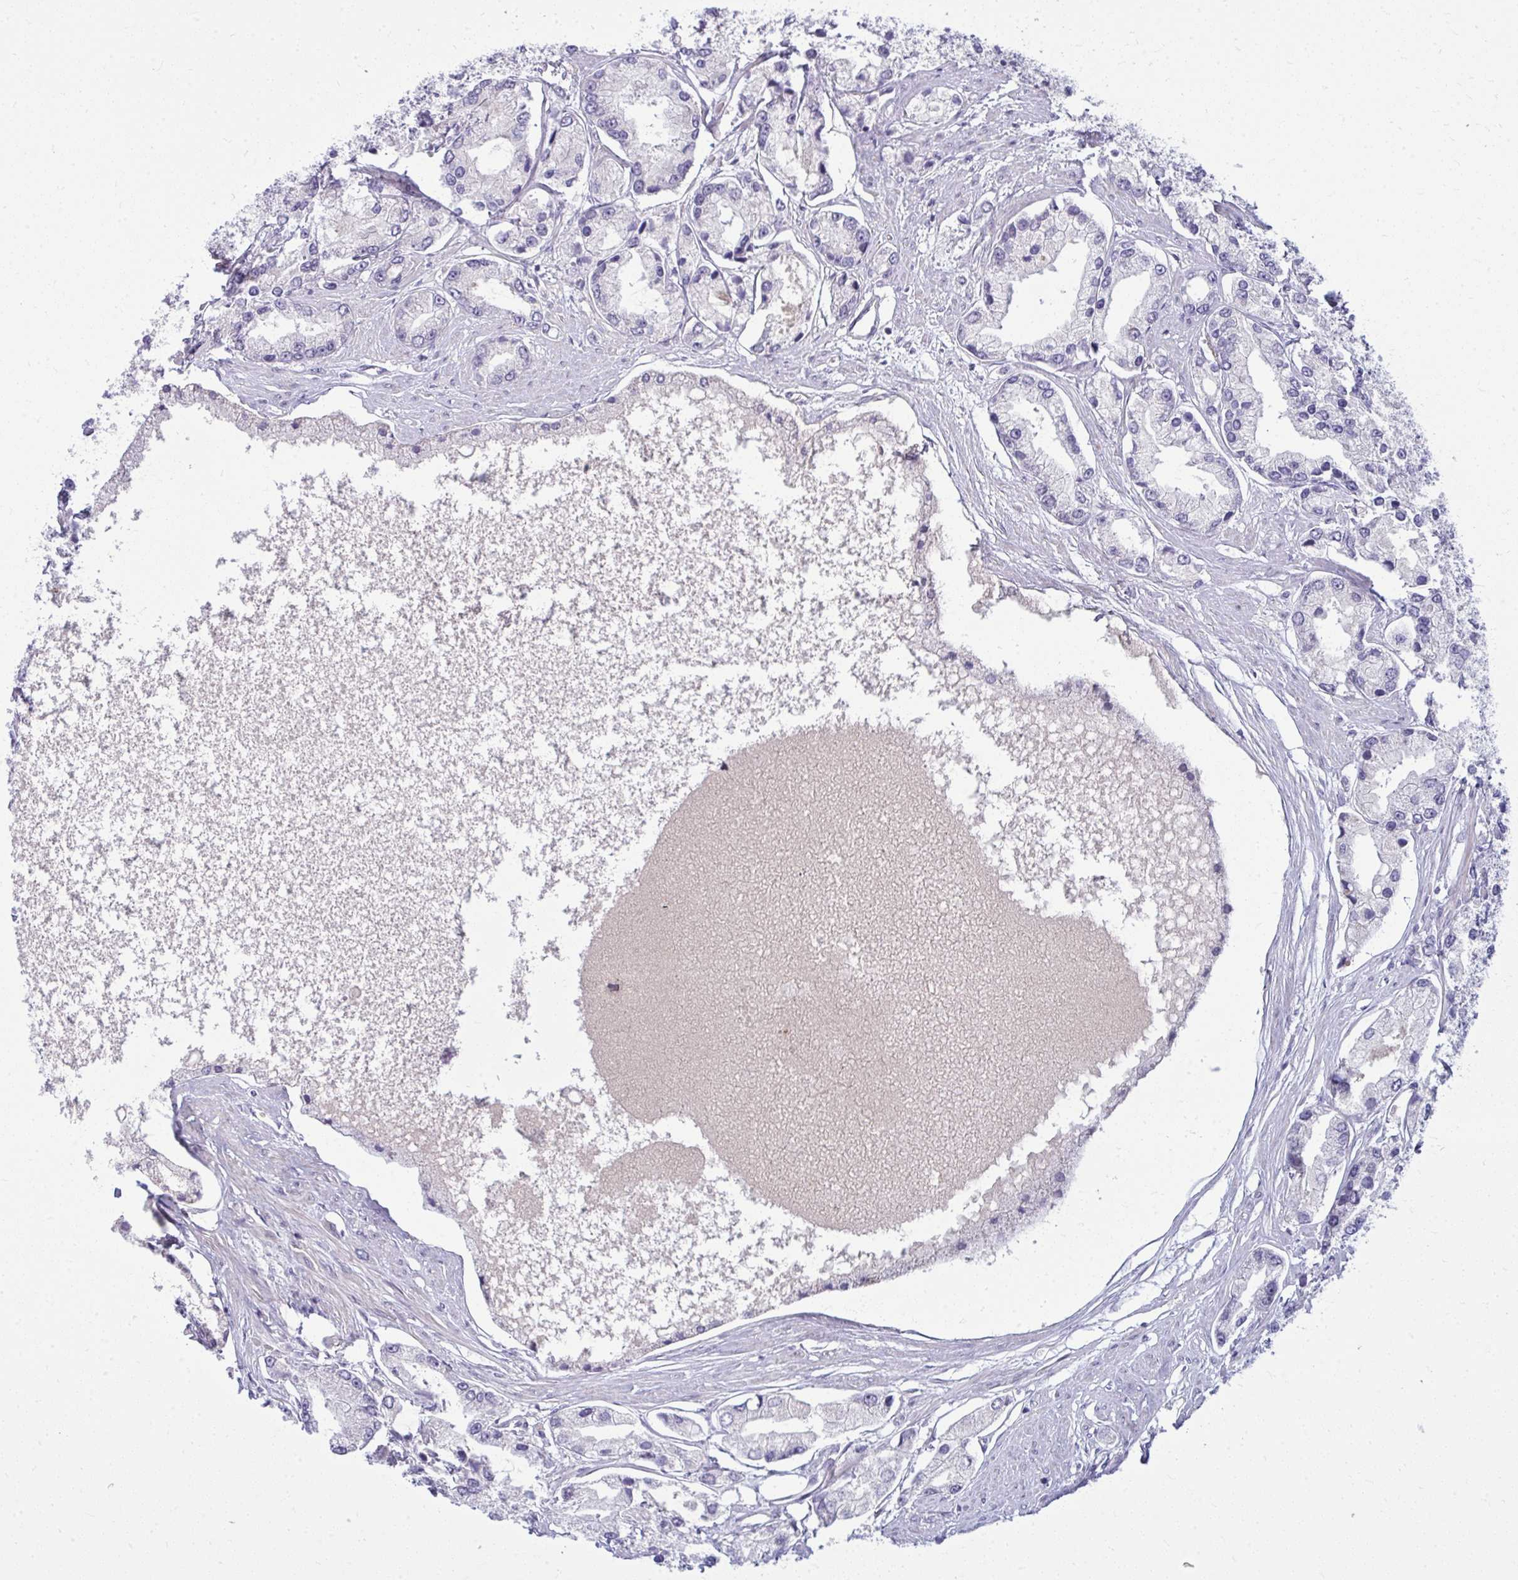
{"staining": {"intensity": "negative", "quantity": "none", "location": "none"}, "tissue": "prostate cancer", "cell_type": "Tumor cells", "image_type": "cancer", "snomed": [{"axis": "morphology", "description": "Adenocarcinoma, High grade"}, {"axis": "topography", "description": "Prostate"}], "caption": "A high-resolution micrograph shows immunohistochemistry staining of prostate cancer (high-grade adenocarcinoma), which displays no significant expression in tumor cells.", "gene": "SLC14A1", "patient": {"sex": "male", "age": 66}}